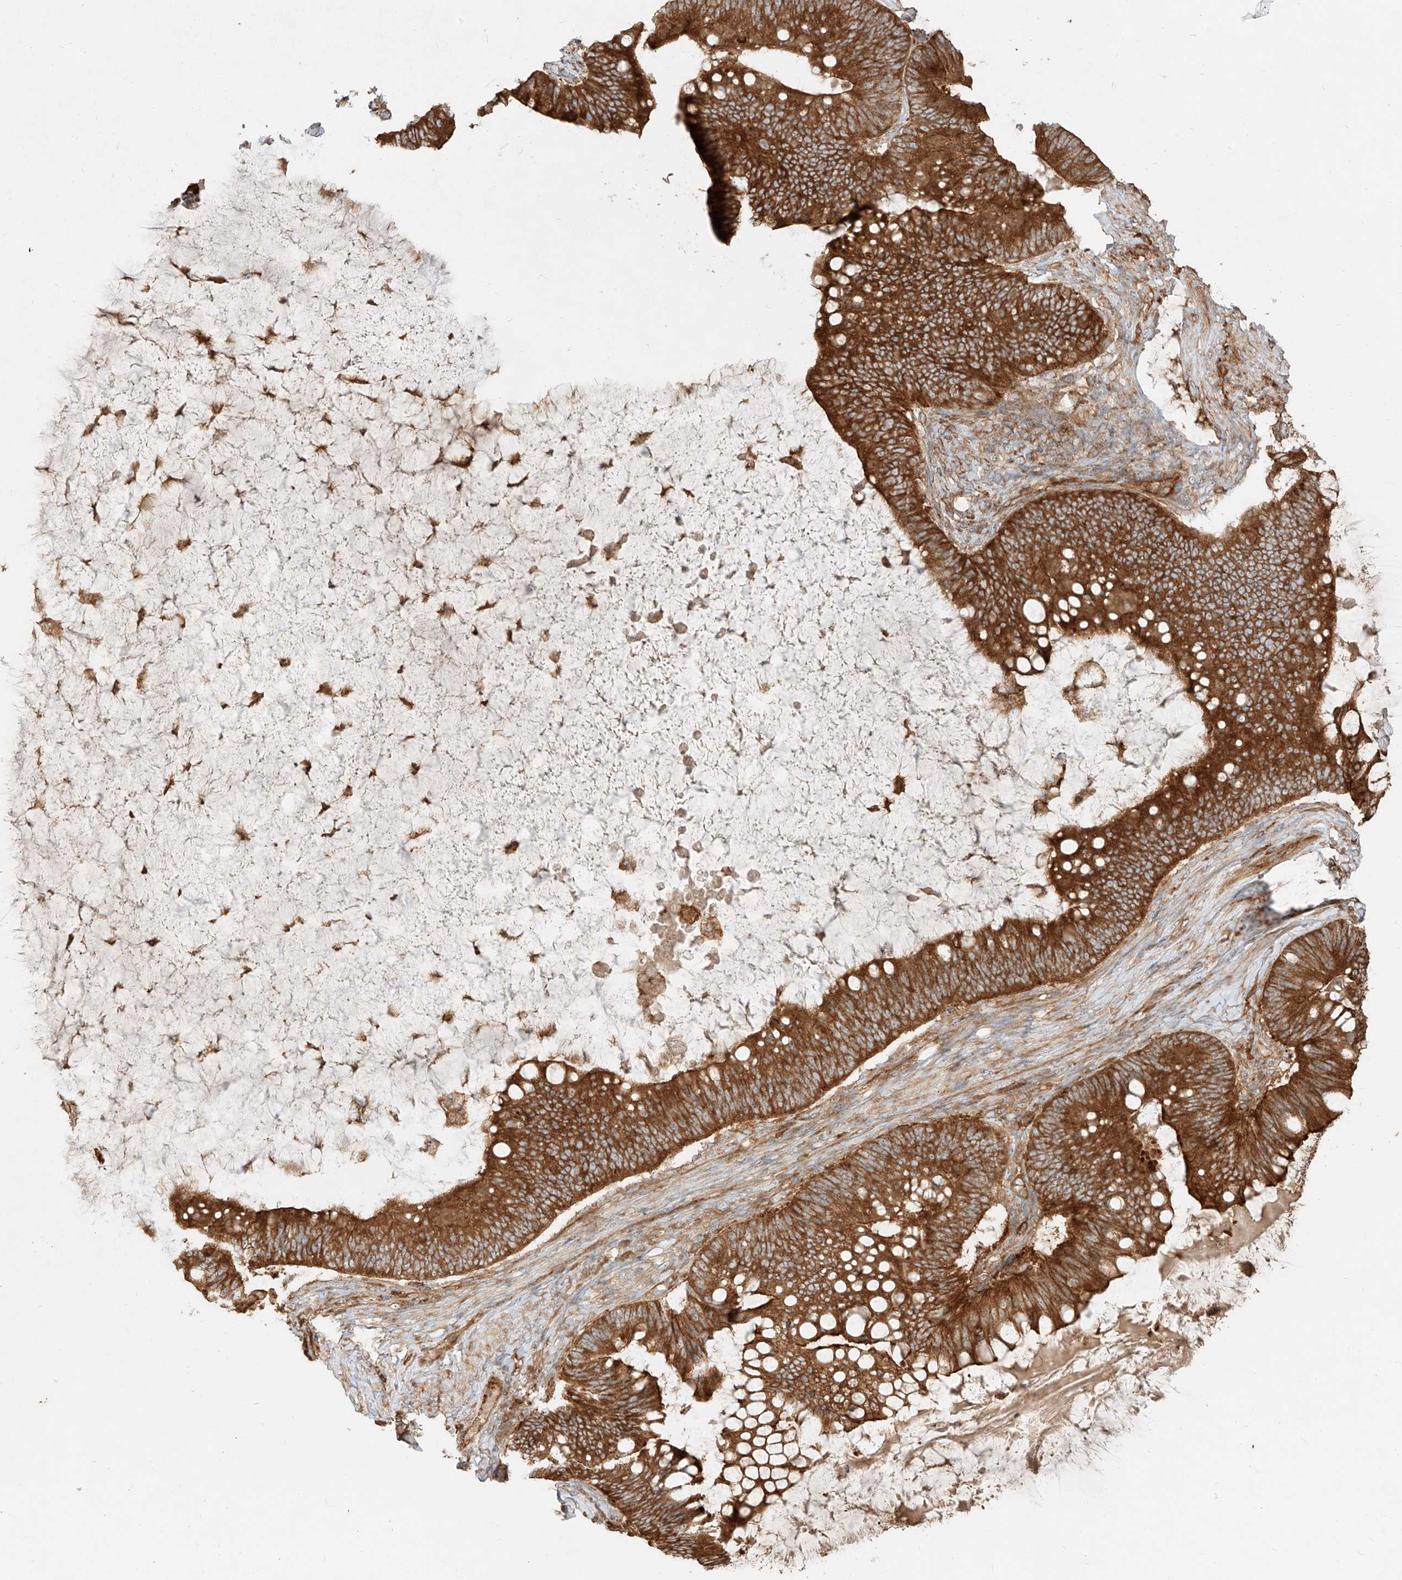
{"staining": {"intensity": "strong", "quantity": ">75%", "location": "cytoplasmic/membranous"}, "tissue": "ovarian cancer", "cell_type": "Tumor cells", "image_type": "cancer", "snomed": [{"axis": "morphology", "description": "Cystadenocarcinoma, mucinous, NOS"}, {"axis": "topography", "description": "Ovary"}], "caption": "Ovarian mucinous cystadenocarcinoma stained for a protein (brown) demonstrates strong cytoplasmic/membranous positive expression in approximately >75% of tumor cells.", "gene": "SNX9", "patient": {"sex": "female", "age": 61}}